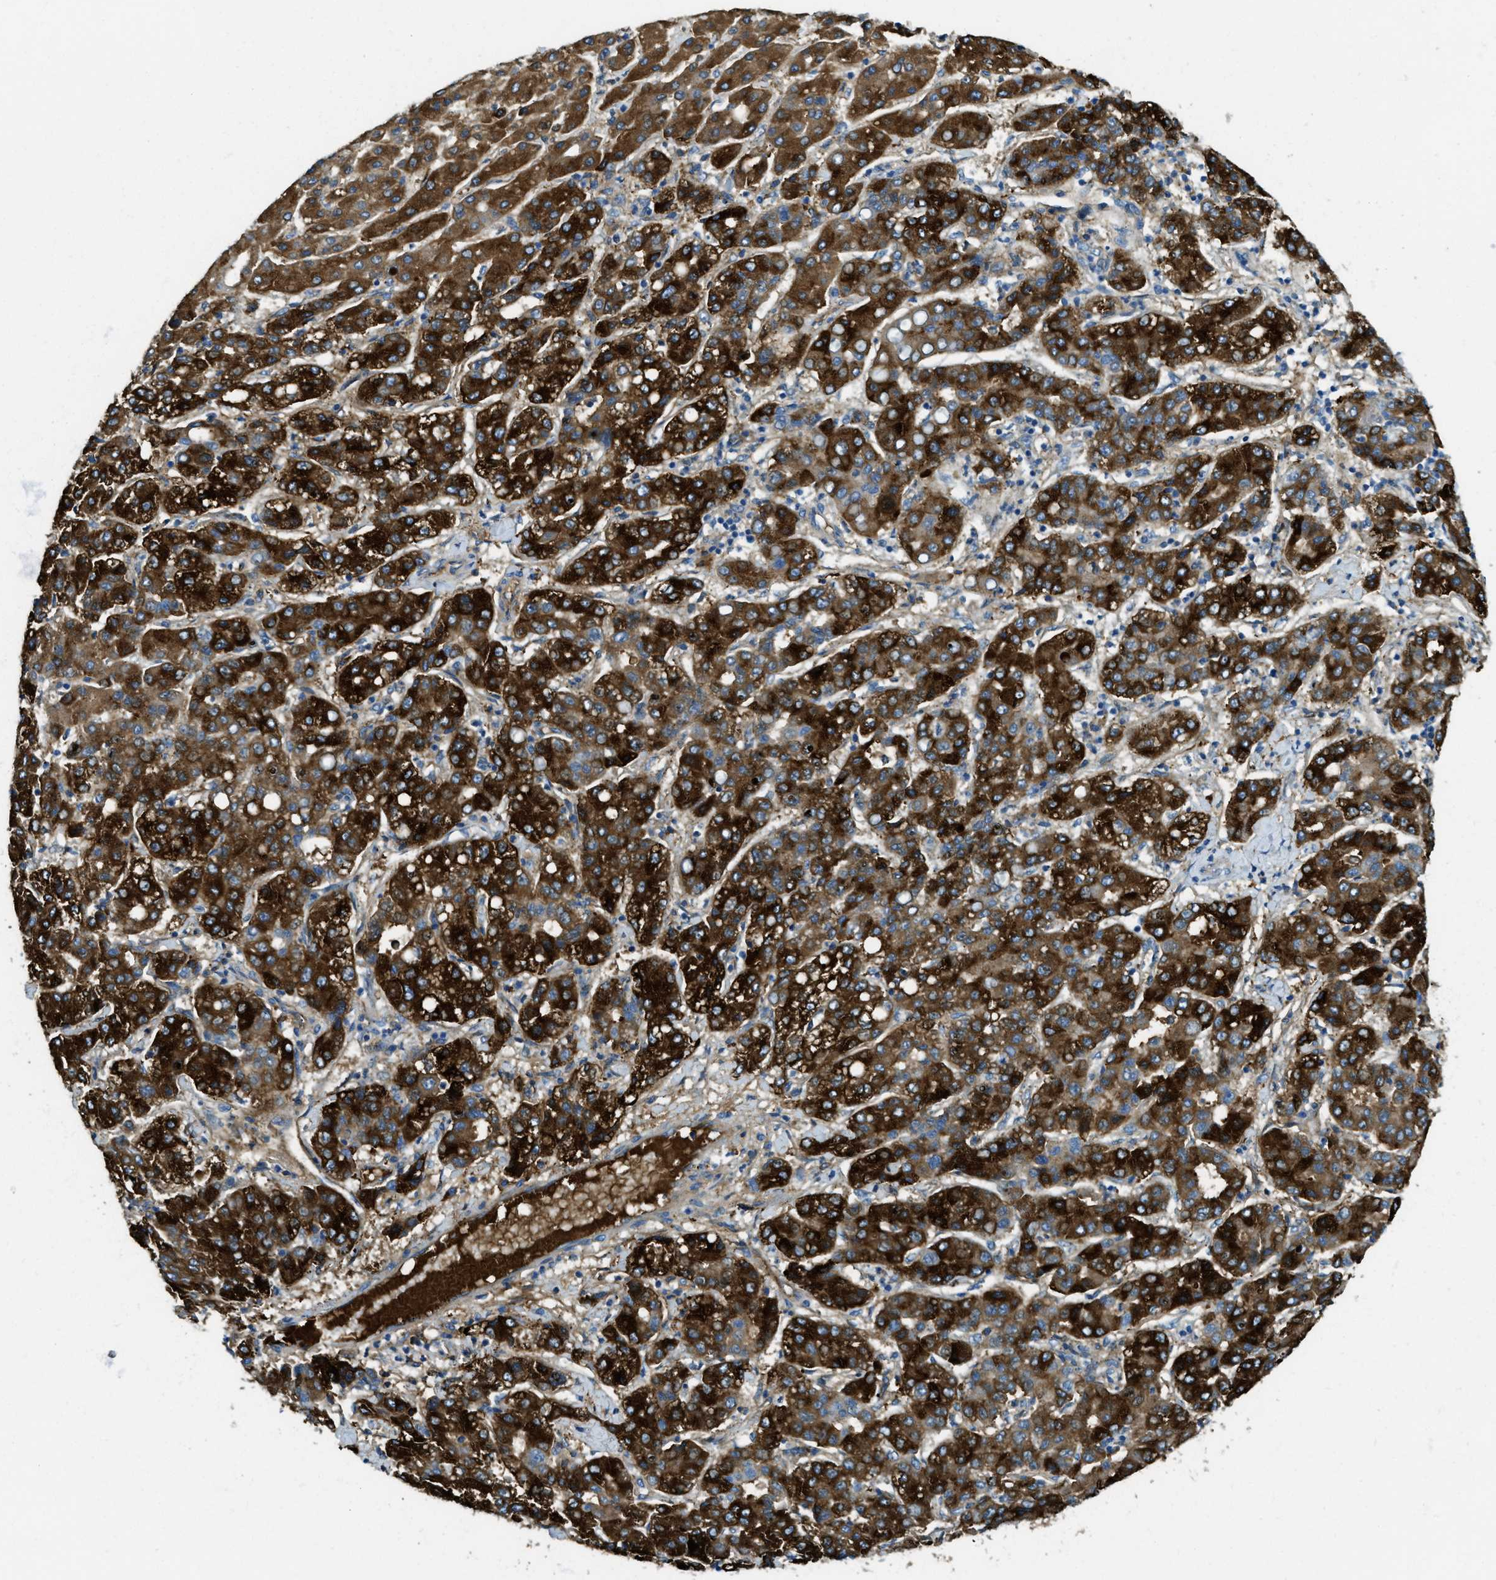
{"staining": {"intensity": "strong", "quantity": ">75%", "location": "cytoplasmic/membranous"}, "tissue": "liver cancer", "cell_type": "Tumor cells", "image_type": "cancer", "snomed": [{"axis": "morphology", "description": "Carcinoma, Hepatocellular, NOS"}, {"axis": "topography", "description": "Liver"}], "caption": "A high amount of strong cytoplasmic/membranous expression is appreciated in about >75% of tumor cells in hepatocellular carcinoma (liver) tissue. Using DAB (brown) and hematoxylin (blue) stains, captured at high magnification using brightfield microscopy.", "gene": "TRIM59", "patient": {"sex": "male", "age": 65}}